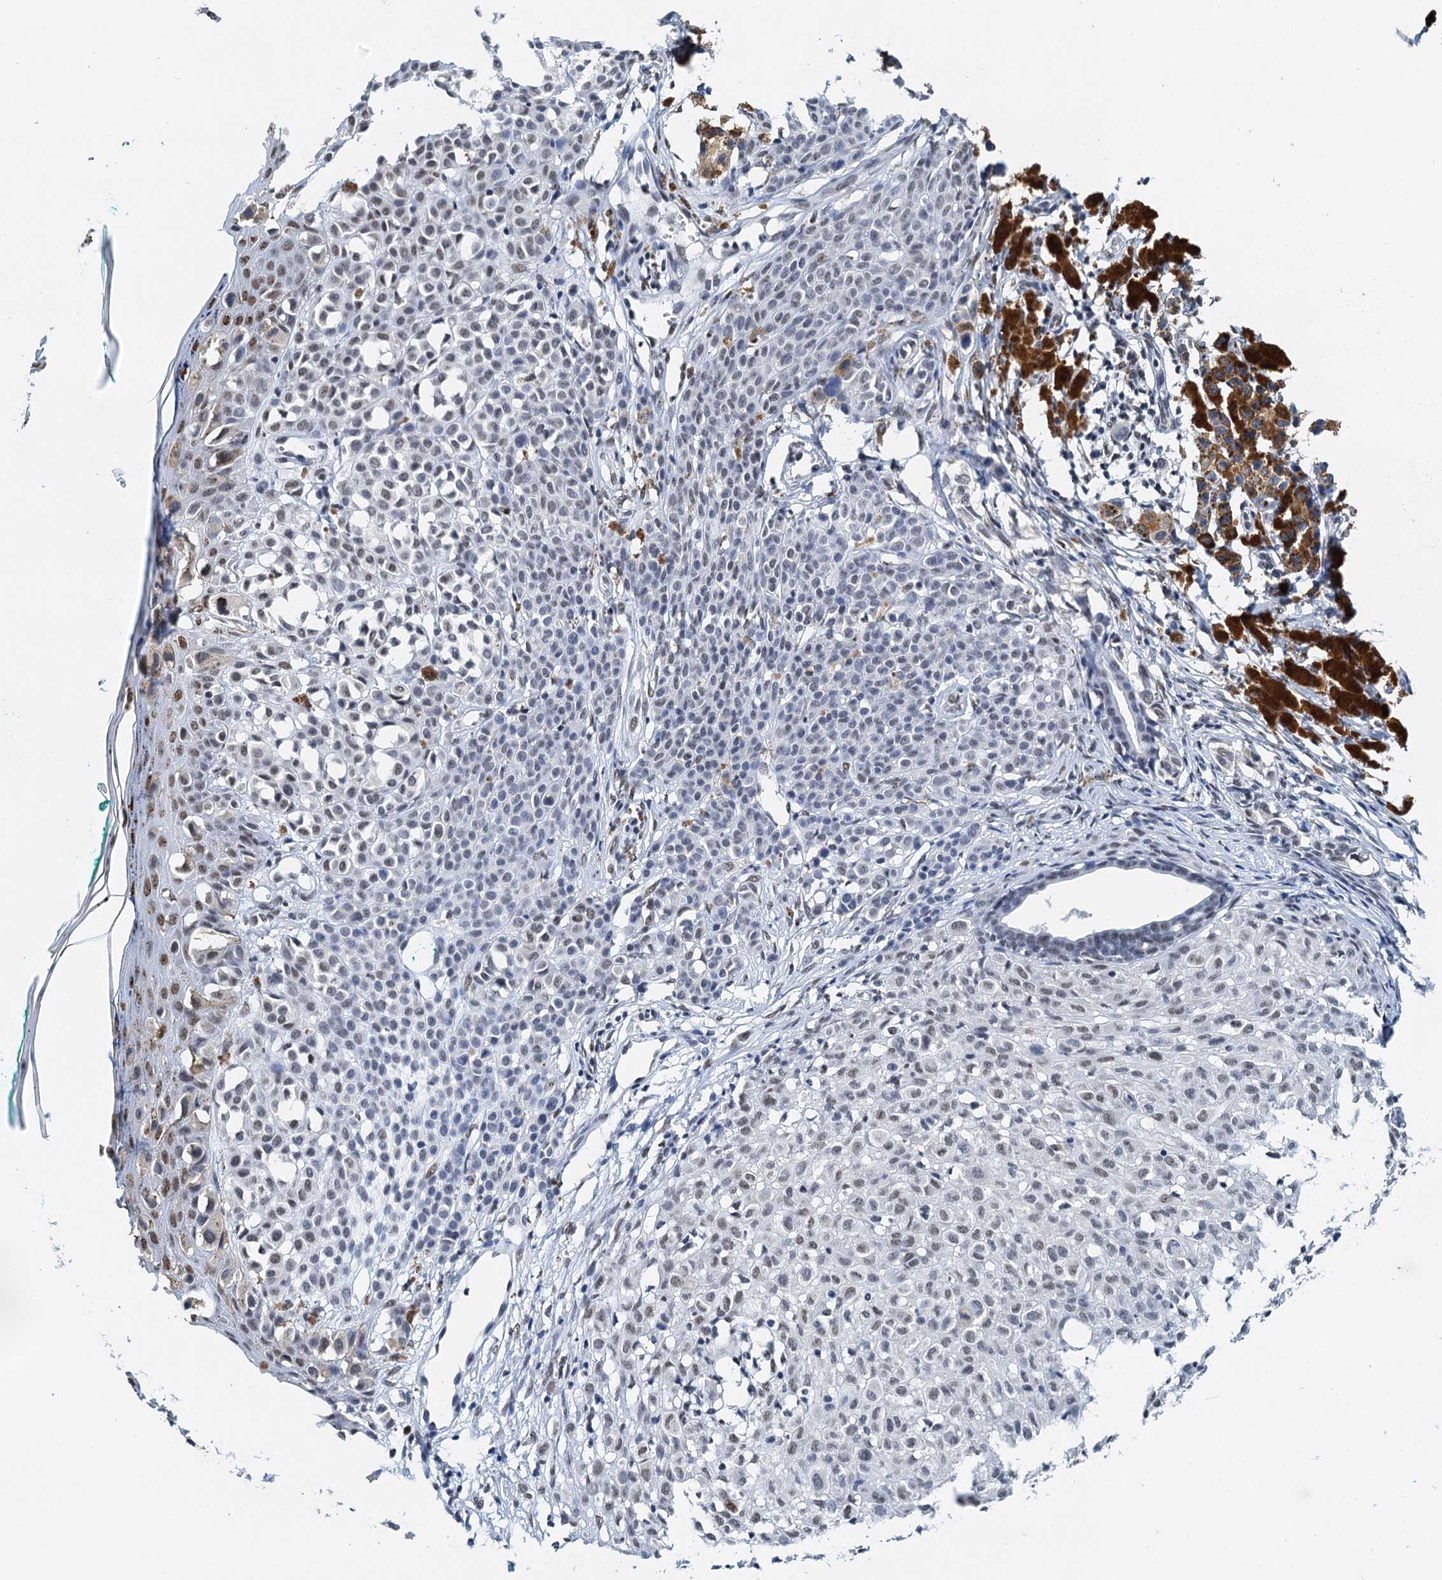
{"staining": {"intensity": "negative", "quantity": "none", "location": "none"}, "tissue": "melanoma", "cell_type": "Tumor cells", "image_type": "cancer", "snomed": [{"axis": "morphology", "description": "Malignant melanoma, NOS"}, {"axis": "topography", "description": "Skin of leg"}], "caption": "Immunohistochemical staining of human malignant melanoma reveals no significant positivity in tumor cells.", "gene": "SLTM", "patient": {"sex": "female", "age": 72}}